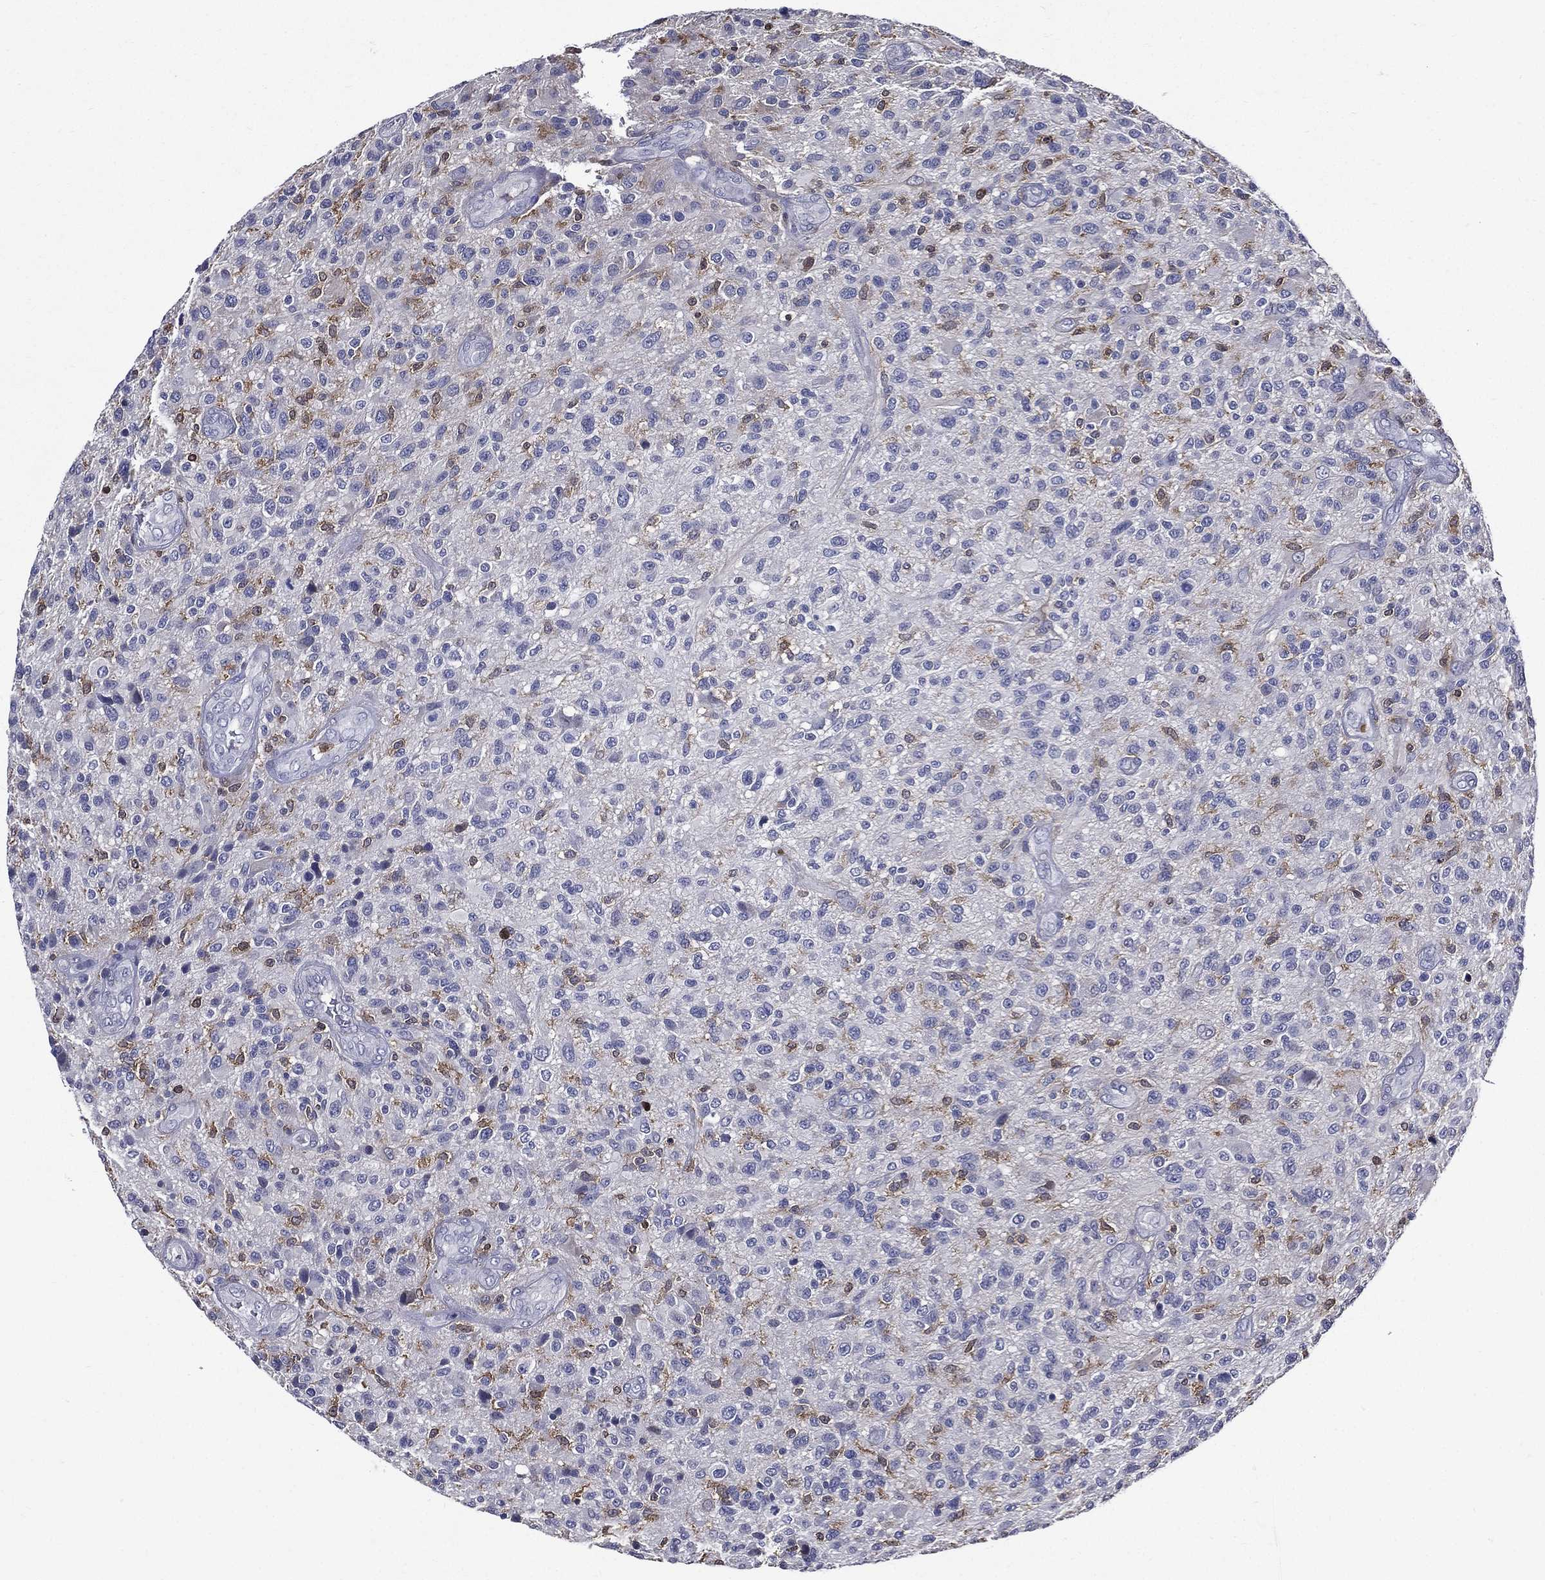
{"staining": {"intensity": "negative", "quantity": "none", "location": "none"}, "tissue": "glioma", "cell_type": "Tumor cells", "image_type": "cancer", "snomed": [{"axis": "morphology", "description": "Glioma, malignant, High grade"}, {"axis": "topography", "description": "Brain"}], "caption": "An image of glioma stained for a protein reveals no brown staining in tumor cells. The staining is performed using DAB (3,3'-diaminobenzidine) brown chromogen with nuclei counter-stained in using hematoxylin.", "gene": "GPR171", "patient": {"sex": "male", "age": 47}}